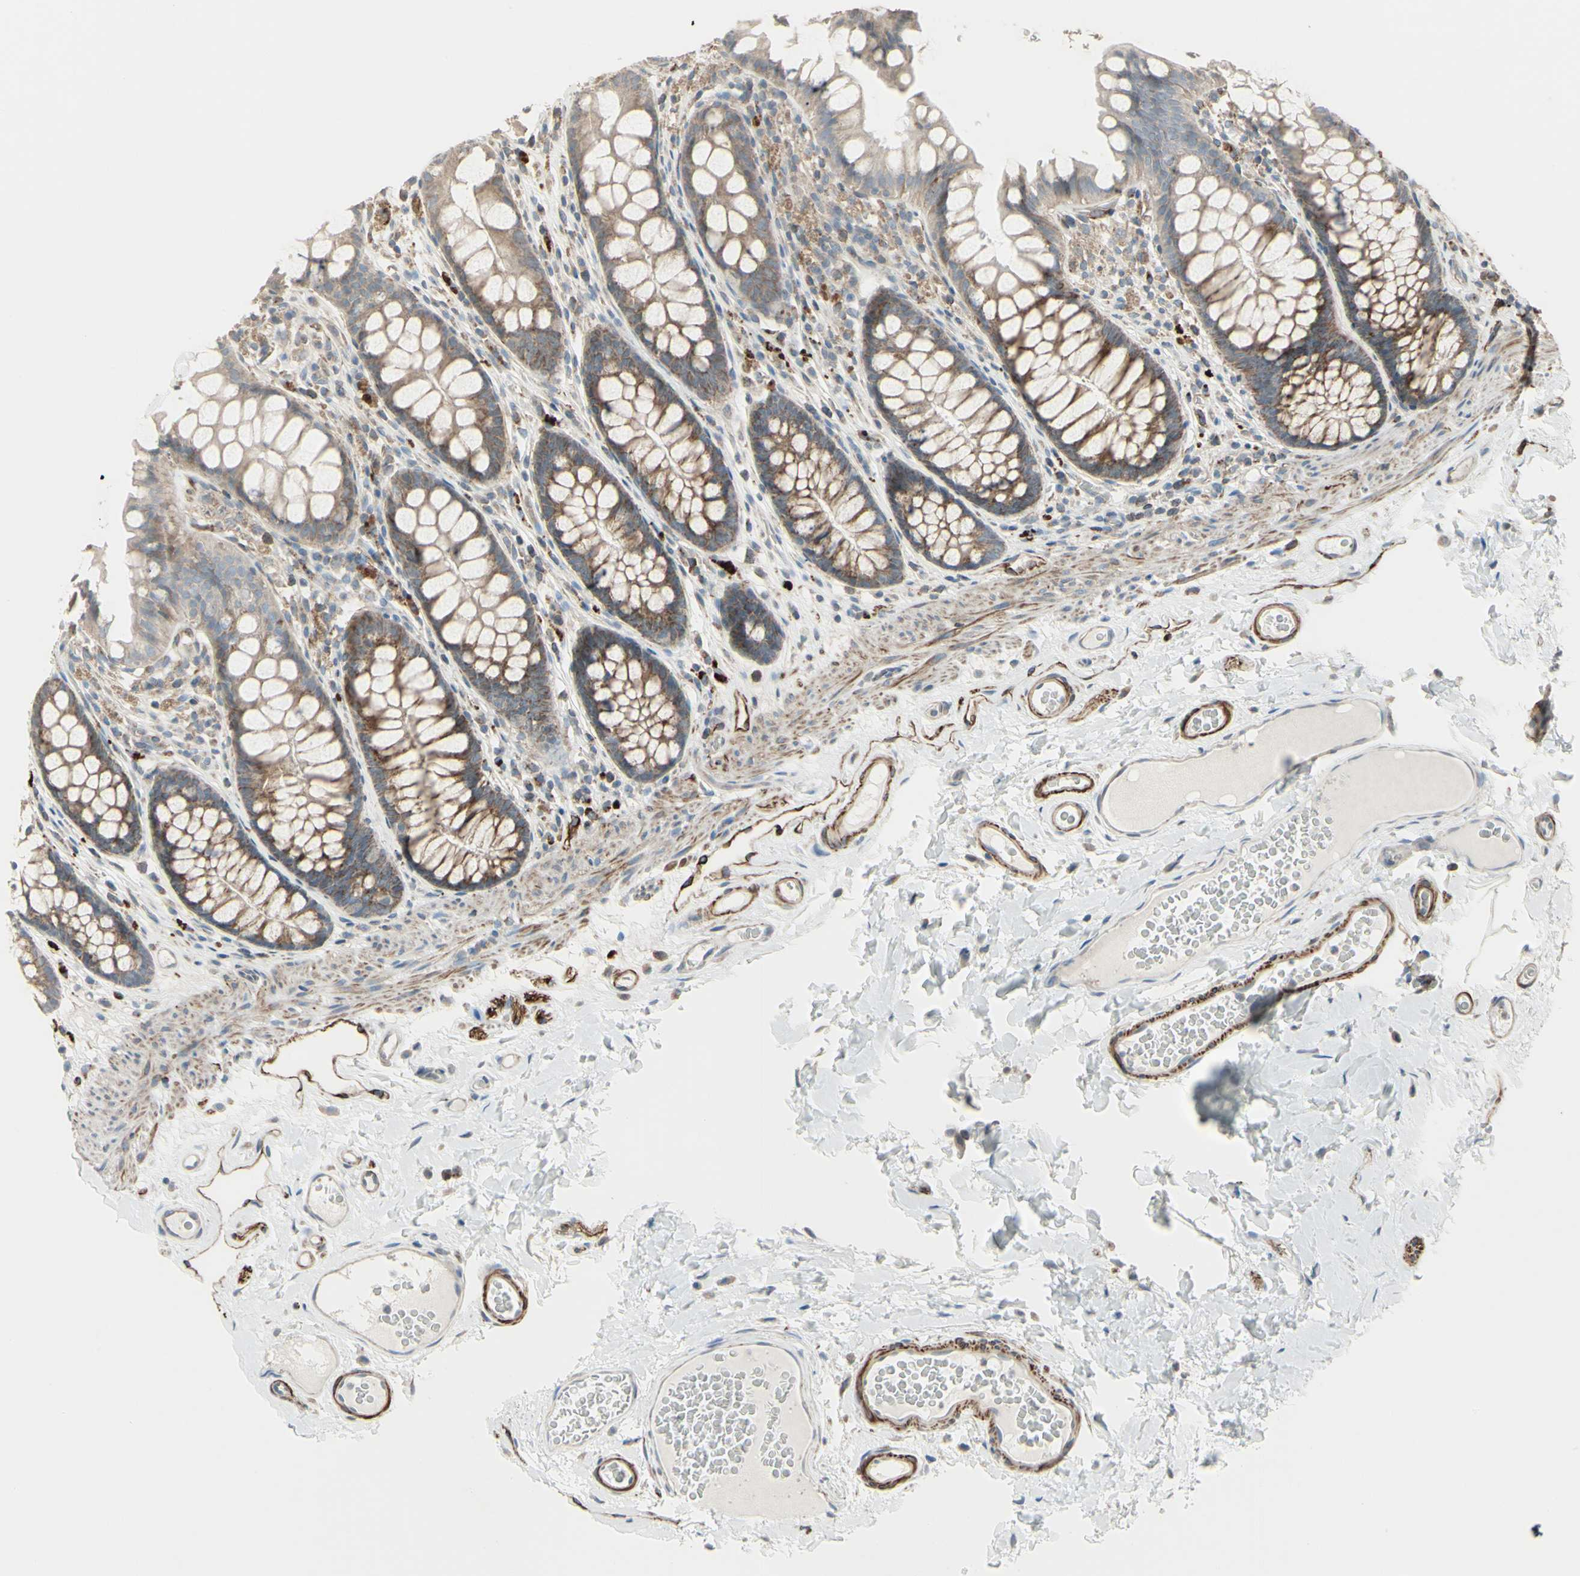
{"staining": {"intensity": "moderate", "quantity": ">75%", "location": "cytoplasmic/membranous"}, "tissue": "colon", "cell_type": "Endothelial cells", "image_type": "normal", "snomed": [{"axis": "morphology", "description": "Normal tissue, NOS"}, {"axis": "topography", "description": "Colon"}], "caption": "Immunohistochemical staining of benign colon reveals >75% levels of moderate cytoplasmic/membranous protein expression in approximately >75% of endothelial cells.", "gene": "FAM171B", "patient": {"sex": "female", "age": 55}}